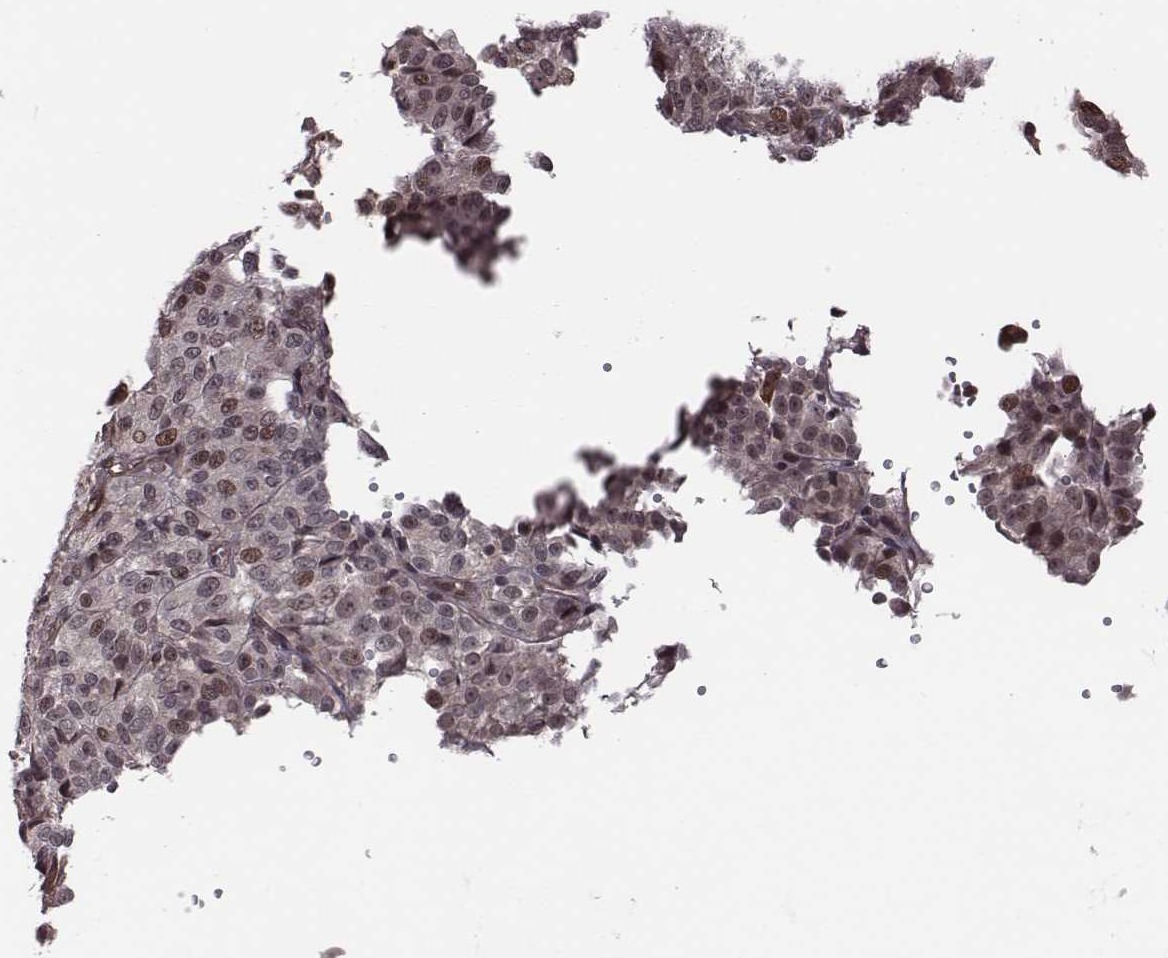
{"staining": {"intensity": "moderate", "quantity": "<25%", "location": "nuclear"}, "tissue": "melanoma", "cell_type": "Tumor cells", "image_type": "cancer", "snomed": [{"axis": "morphology", "description": "Malignant melanoma, Metastatic site"}, {"axis": "topography", "description": "Brain"}], "caption": "Human malignant melanoma (metastatic site) stained with a protein marker shows moderate staining in tumor cells.", "gene": "RPL3", "patient": {"sex": "female", "age": 56}}